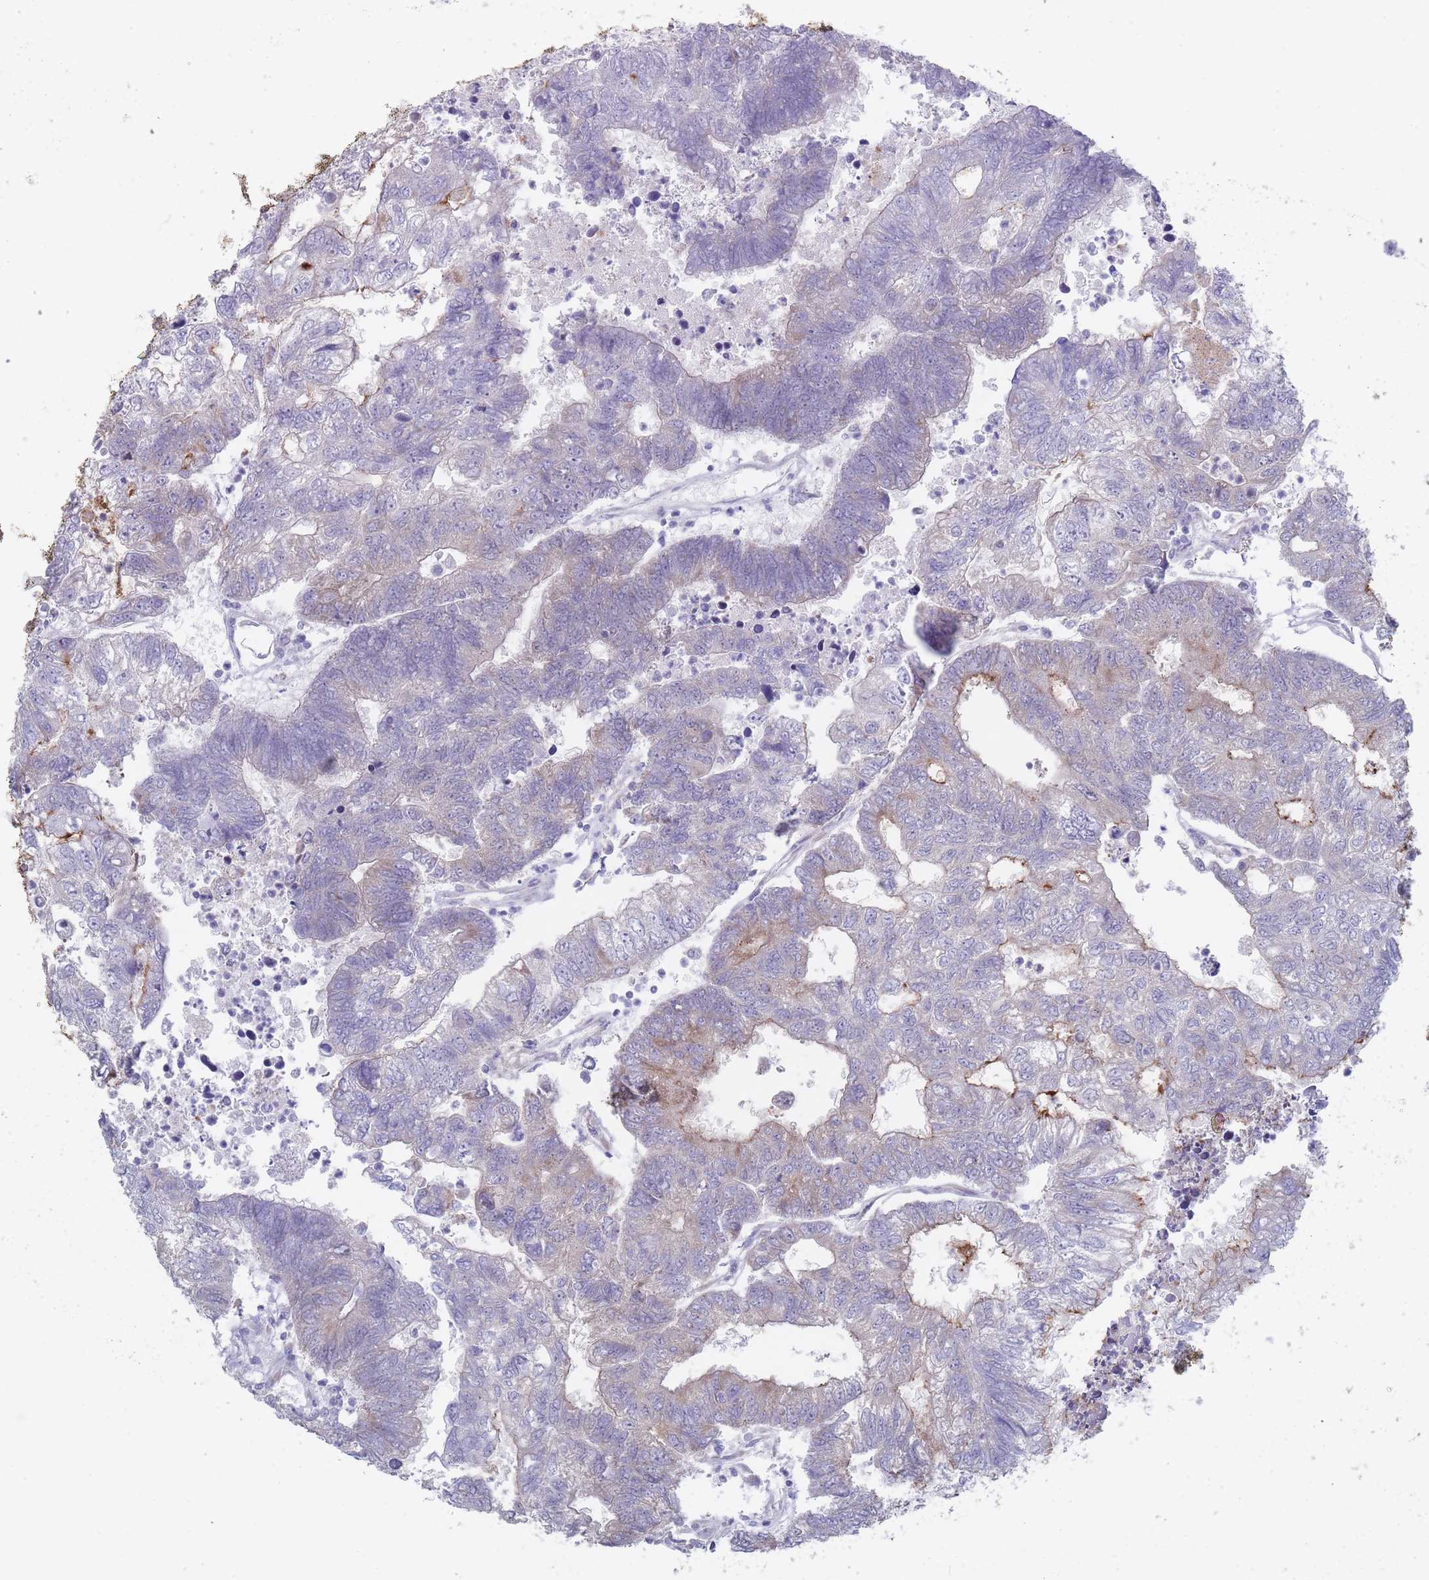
{"staining": {"intensity": "moderate", "quantity": "<25%", "location": "cytoplasmic/membranous"}, "tissue": "colorectal cancer", "cell_type": "Tumor cells", "image_type": "cancer", "snomed": [{"axis": "morphology", "description": "Adenocarcinoma, NOS"}, {"axis": "topography", "description": "Colon"}], "caption": "High-power microscopy captured an immunohistochemistry (IHC) image of adenocarcinoma (colorectal), revealing moderate cytoplasmic/membranous positivity in about <25% of tumor cells.", "gene": "PIGU", "patient": {"sex": "female", "age": 48}}